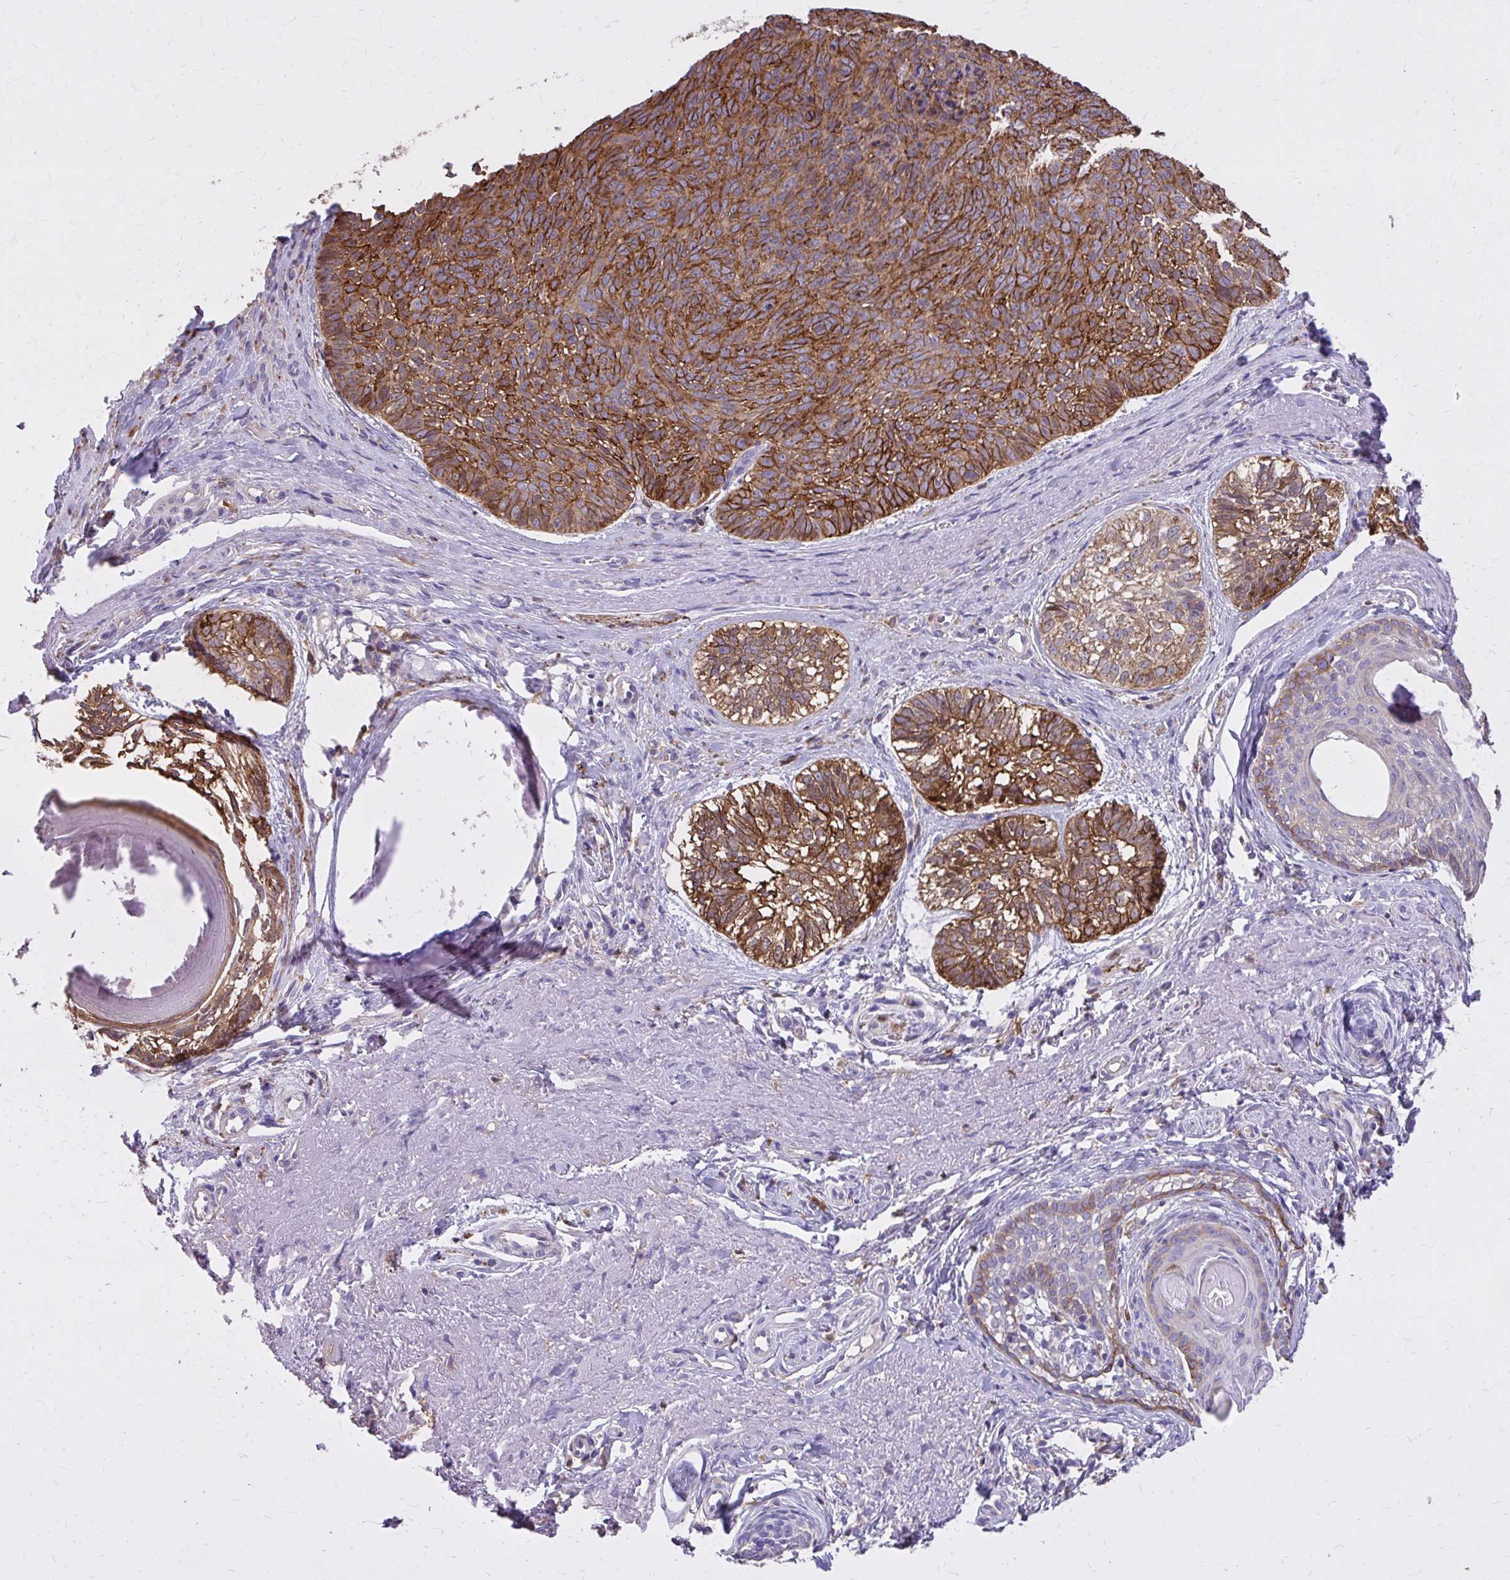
{"staining": {"intensity": "strong", "quantity": ">75%", "location": "cytoplasmic/membranous"}, "tissue": "skin cancer", "cell_type": "Tumor cells", "image_type": "cancer", "snomed": [{"axis": "morphology", "description": "Basal cell carcinoma"}, {"axis": "topography", "description": "Skin"}, {"axis": "topography", "description": "Skin of face"}, {"axis": "topography", "description": "Skin of nose"}], "caption": "The image reveals staining of skin cancer (basal cell carcinoma), revealing strong cytoplasmic/membranous protein positivity (brown color) within tumor cells.", "gene": "EPB41L1", "patient": {"sex": "female", "age": 86}}